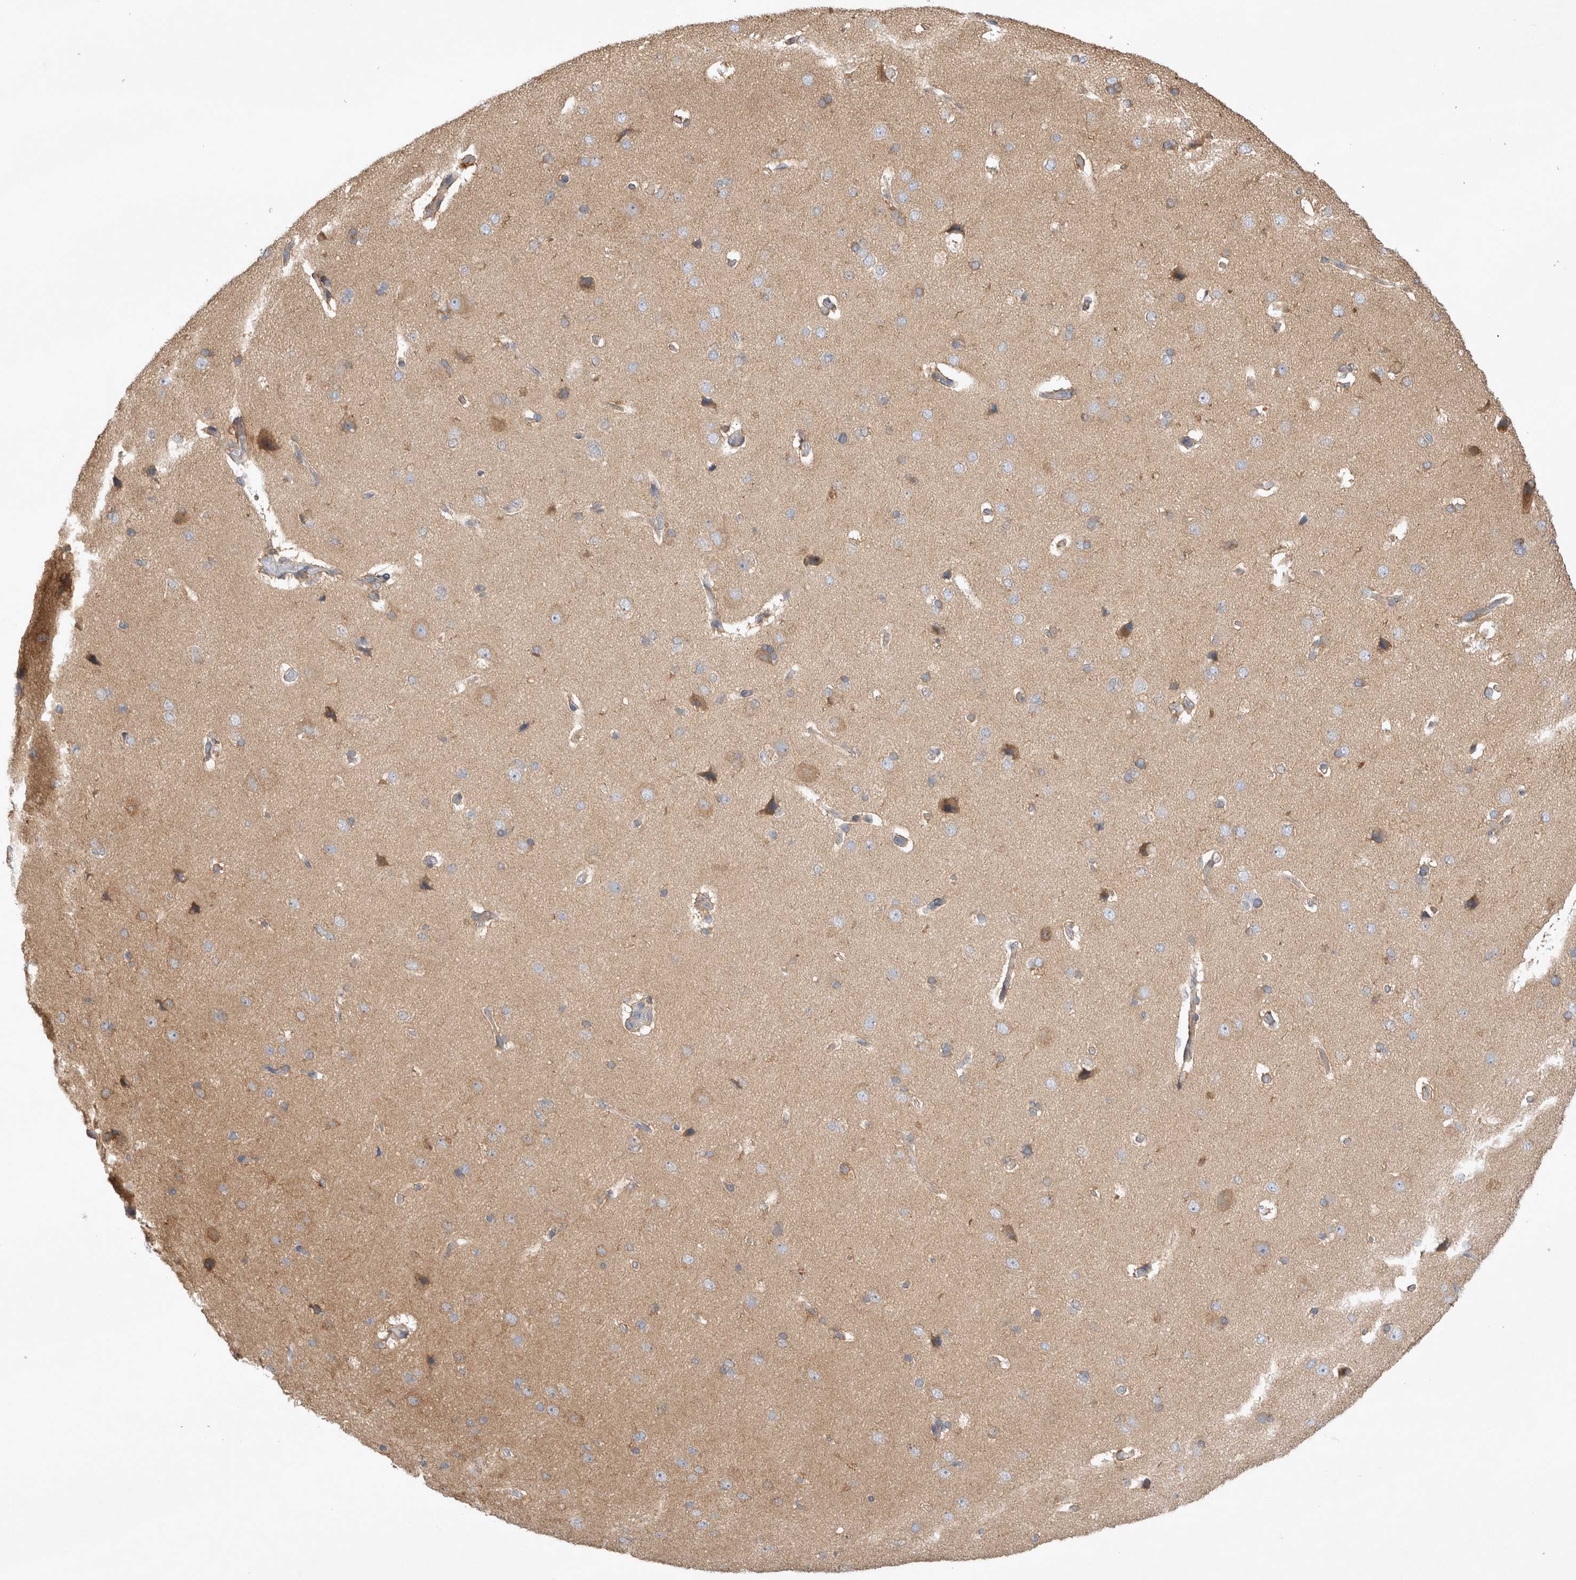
{"staining": {"intensity": "weak", "quantity": ">75%", "location": "cytoplasmic/membranous"}, "tissue": "cerebral cortex", "cell_type": "Endothelial cells", "image_type": "normal", "snomed": [{"axis": "morphology", "description": "Normal tissue, NOS"}, {"axis": "topography", "description": "Cerebral cortex"}], "caption": "The photomicrograph exhibits a brown stain indicating the presence of a protein in the cytoplasmic/membranous of endothelial cells in cerebral cortex. Nuclei are stained in blue.", "gene": "SRD5A3", "patient": {"sex": "male", "age": 62}}